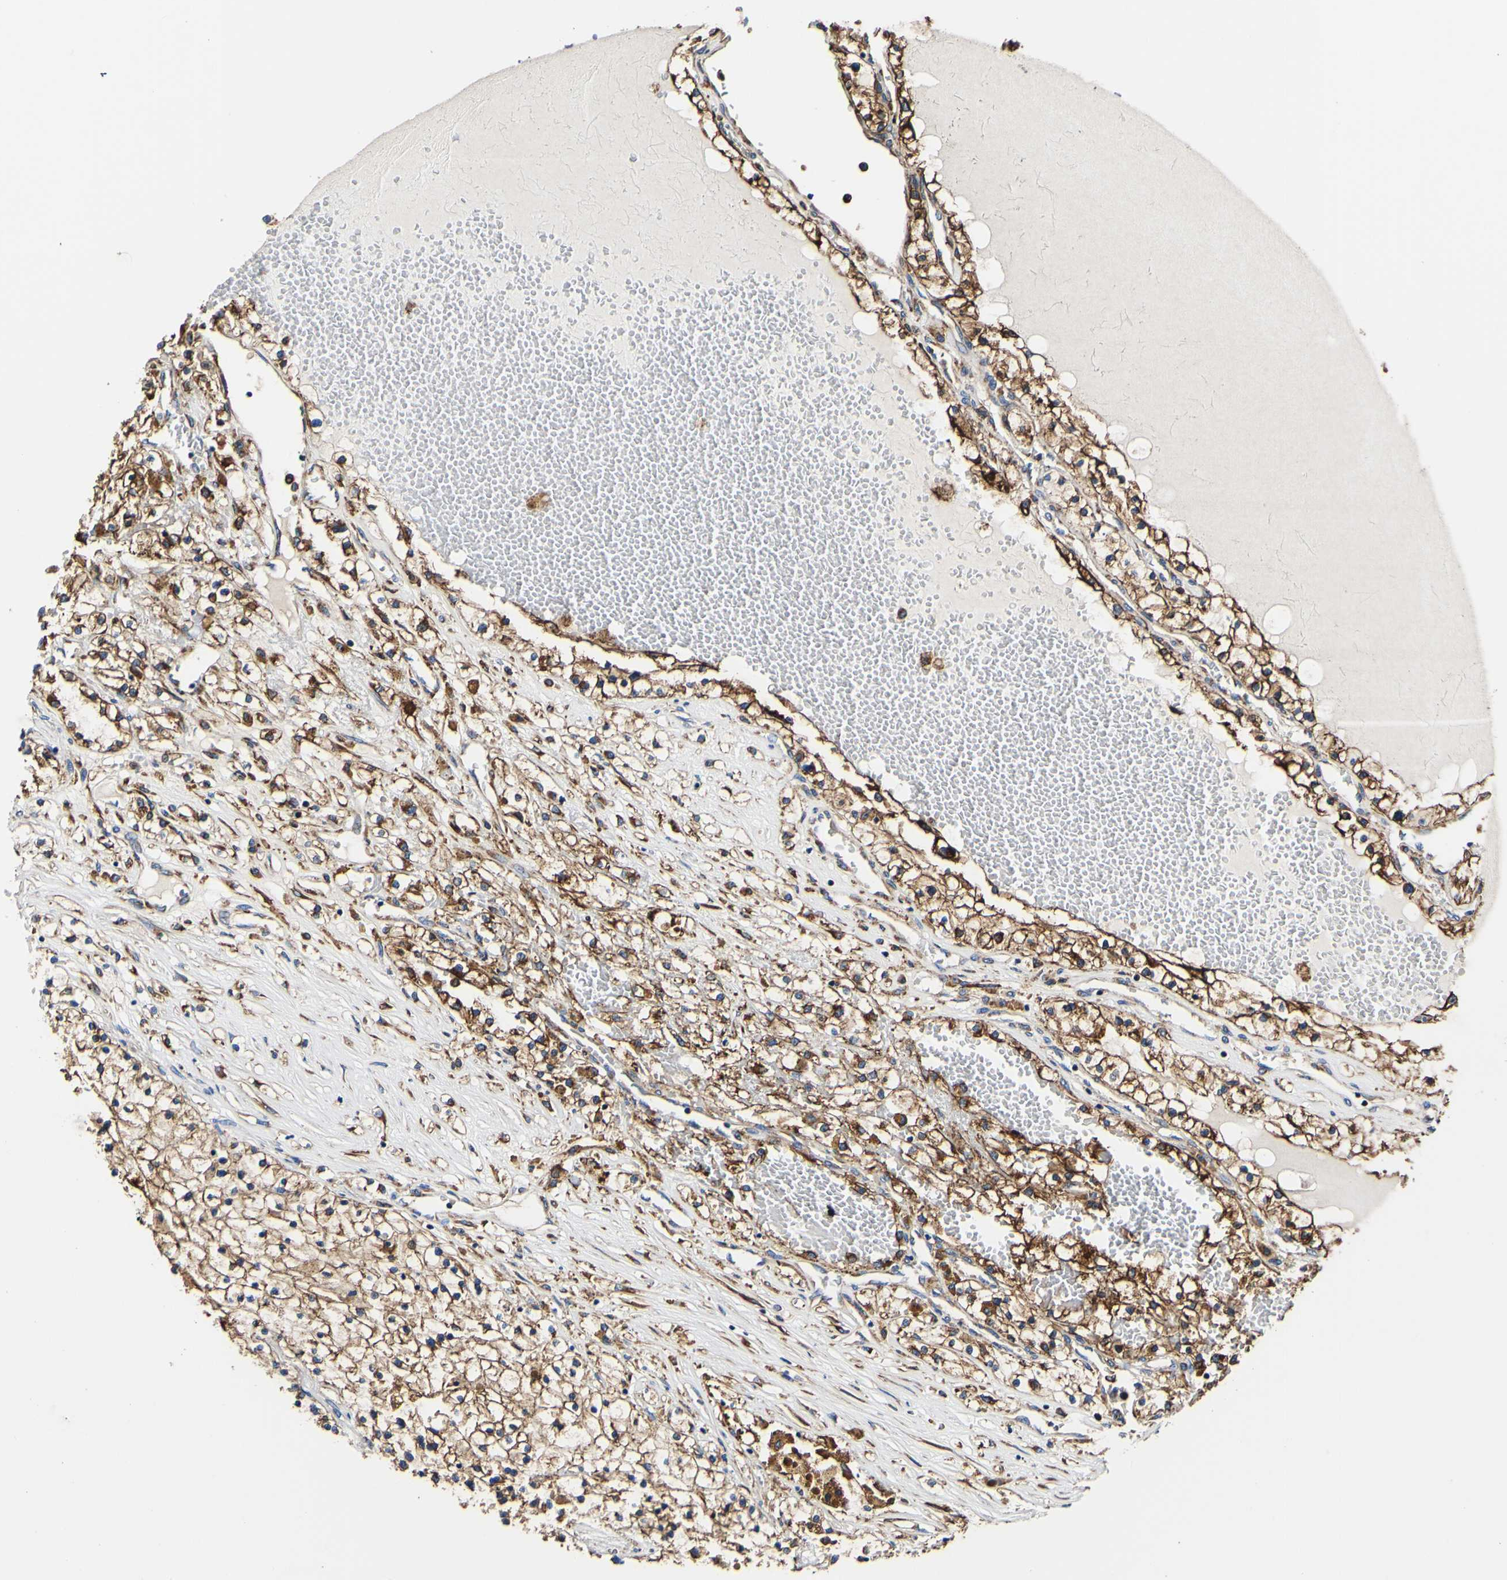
{"staining": {"intensity": "strong", "quantity": ">75%", "location": "cytoplasmic/membranous"}, "tissue": "renal cancer", "cell_type": "Tumor cells", "image_type": "cancer", "snomed": [{"axis": "morphology", "description": "Adenocarcinoma, NOS"}, {"axis": "topography", "description": "Kidney"}], "caption": "Strong cytoplasmic/membranous staining is seen in about >75% of tumor cells in renal adenocarcinoma.", "gene": "P4HB", "patient": {"sex": "male", "age": 68}}